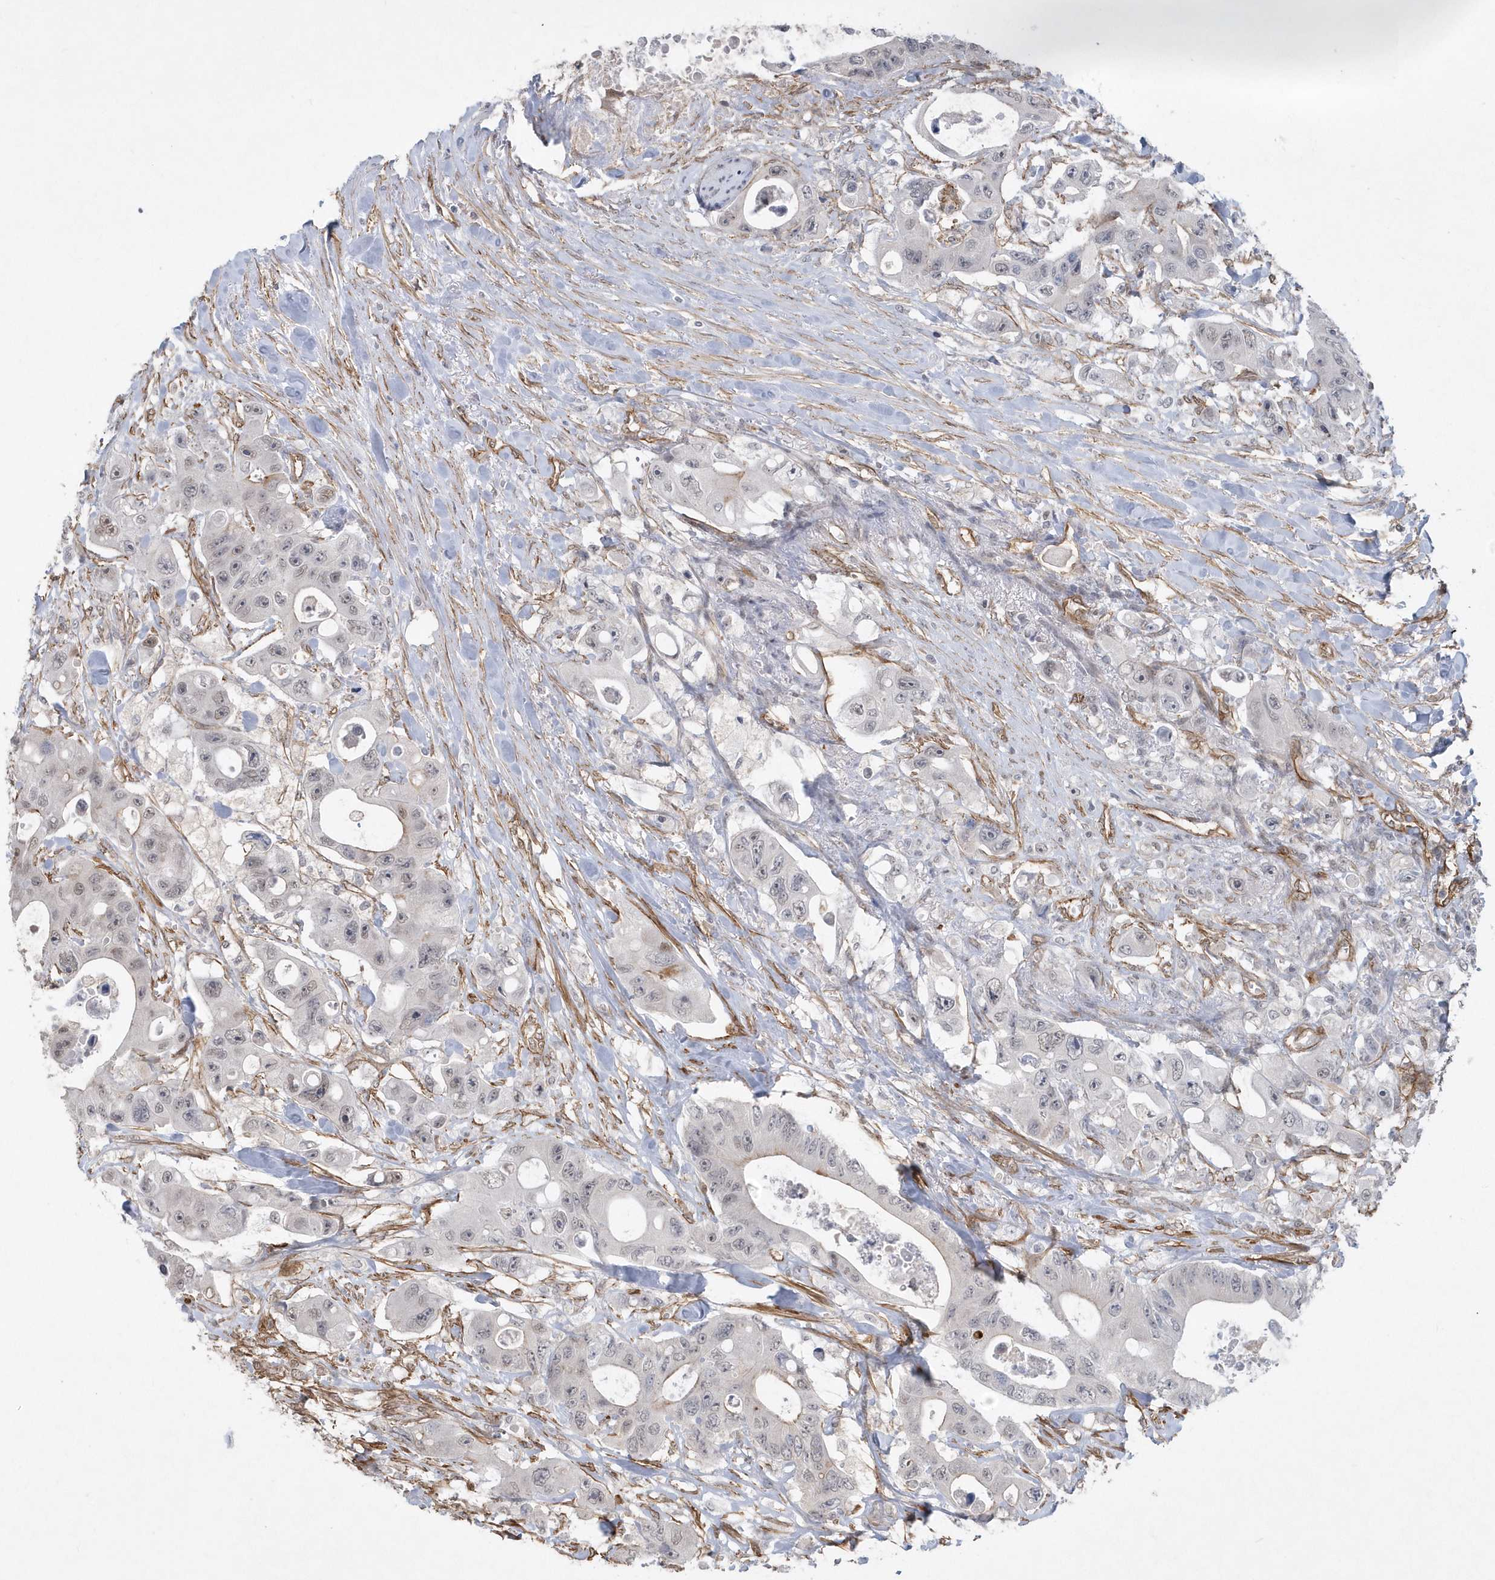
{"staining": {"intensity": "negative", "quantity": "none", "location": "none"}, "tissue": "colorectal cancer", "cell_type": "Tumor cells", "image_type": "cancer", "snomed": [{"axis": "morphology", "description": "Adenocarcinoma, NOS"}, {"axis": "topography", "description": "Colon"}], "caption": "Tumor cells show no significant protein staining in colorectal cancer (adenocarcinoma).", "gene": "RAI14", "patient": {"sex": "female", "age": 46}}